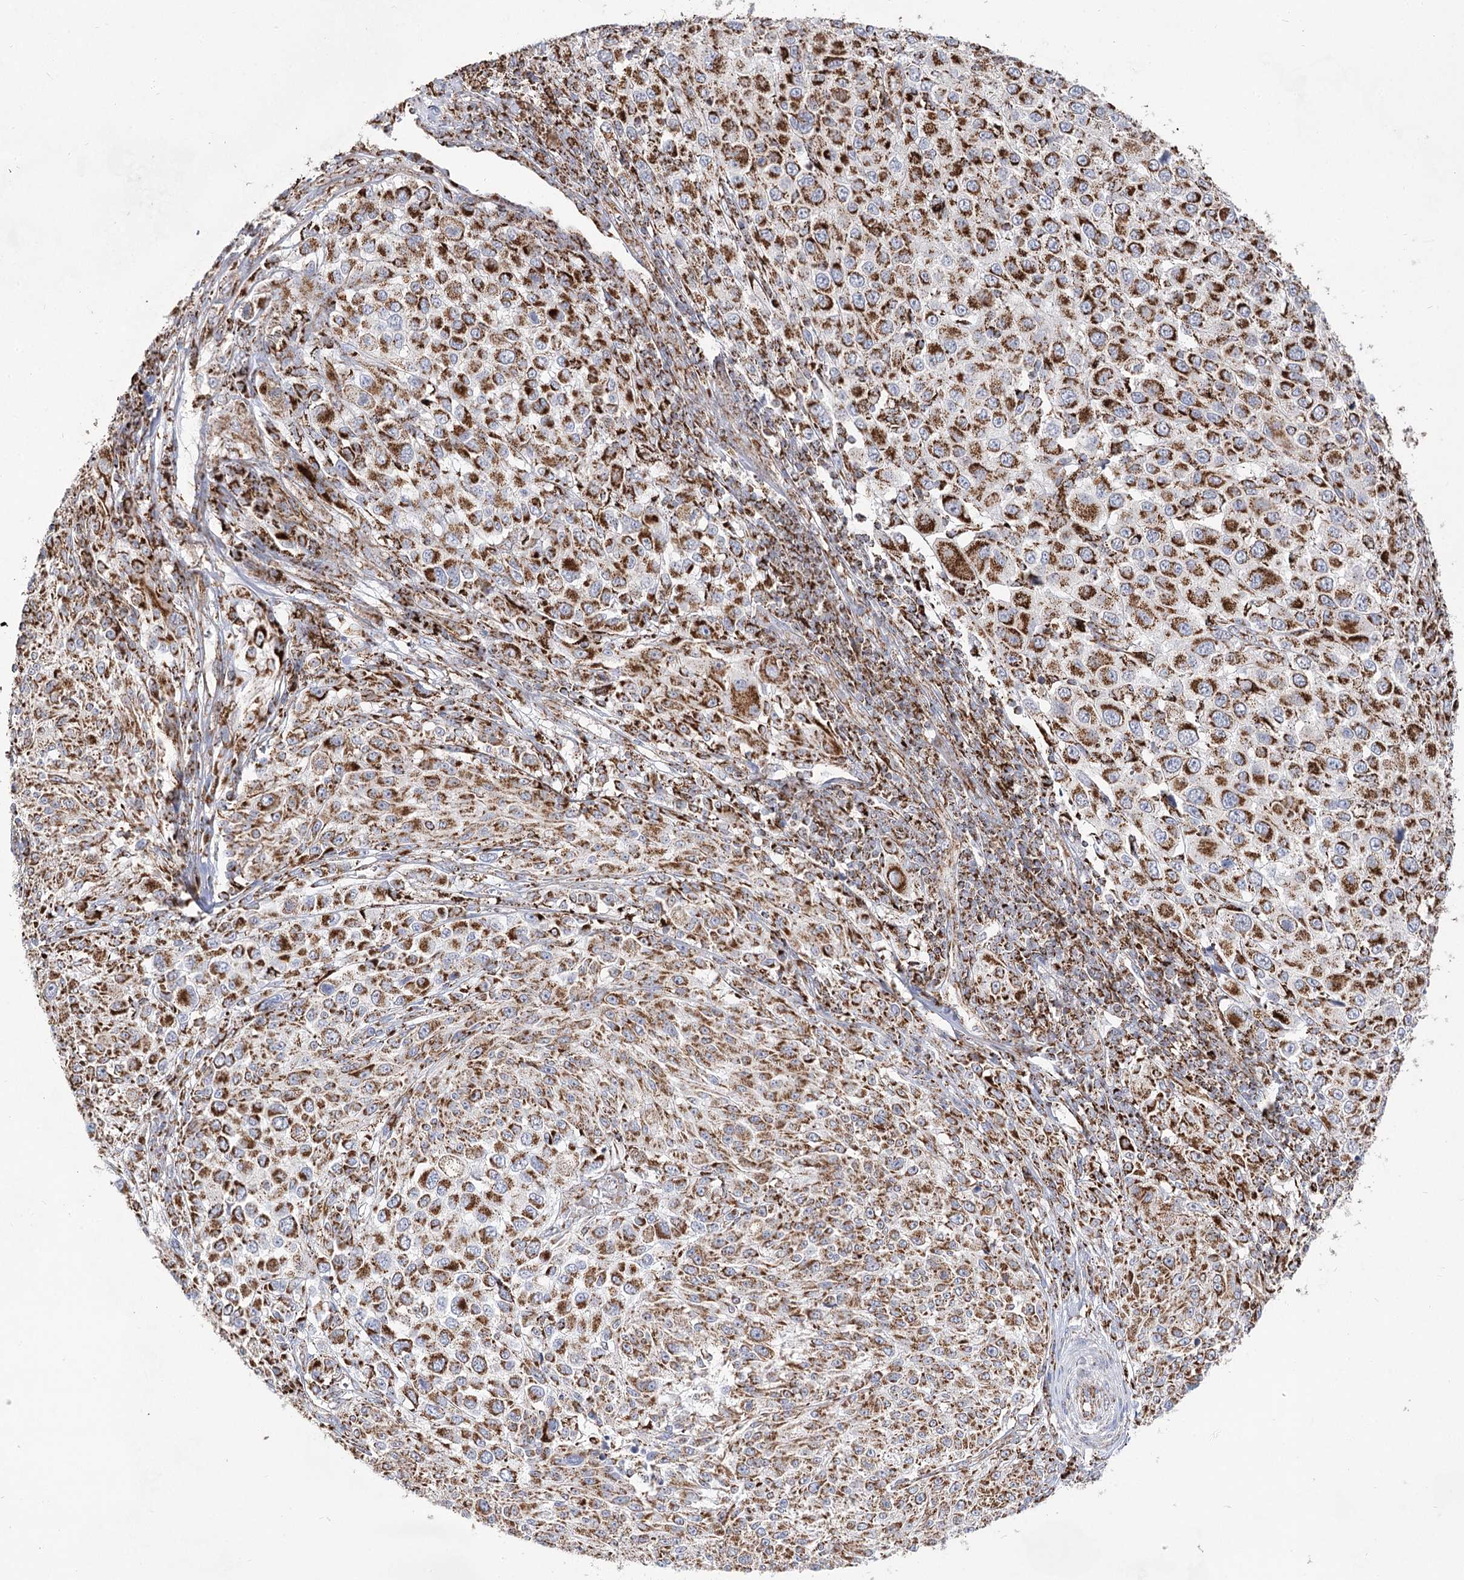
{"staining": {"intensity": "strong", "quantity": ">75%", "location": "cytoplasmic/membranous"}, "tissue": "melanoma", "cell_type": "Tumor cells", "image_type": "cancer", "snomed": [{"axis": "morphology", "description": "Malignant melanoma, NOS"}, {"axis": "topography", "description": "Skin of trunk"}], "caption": "Melanoma was stained to show a protein in brown. There is high levels of strong cytoplasmic/membranous expression in approximately >75% of tumor cells.", "gene": "NADK2", "patient": {"sex": "male", "age": 71}}